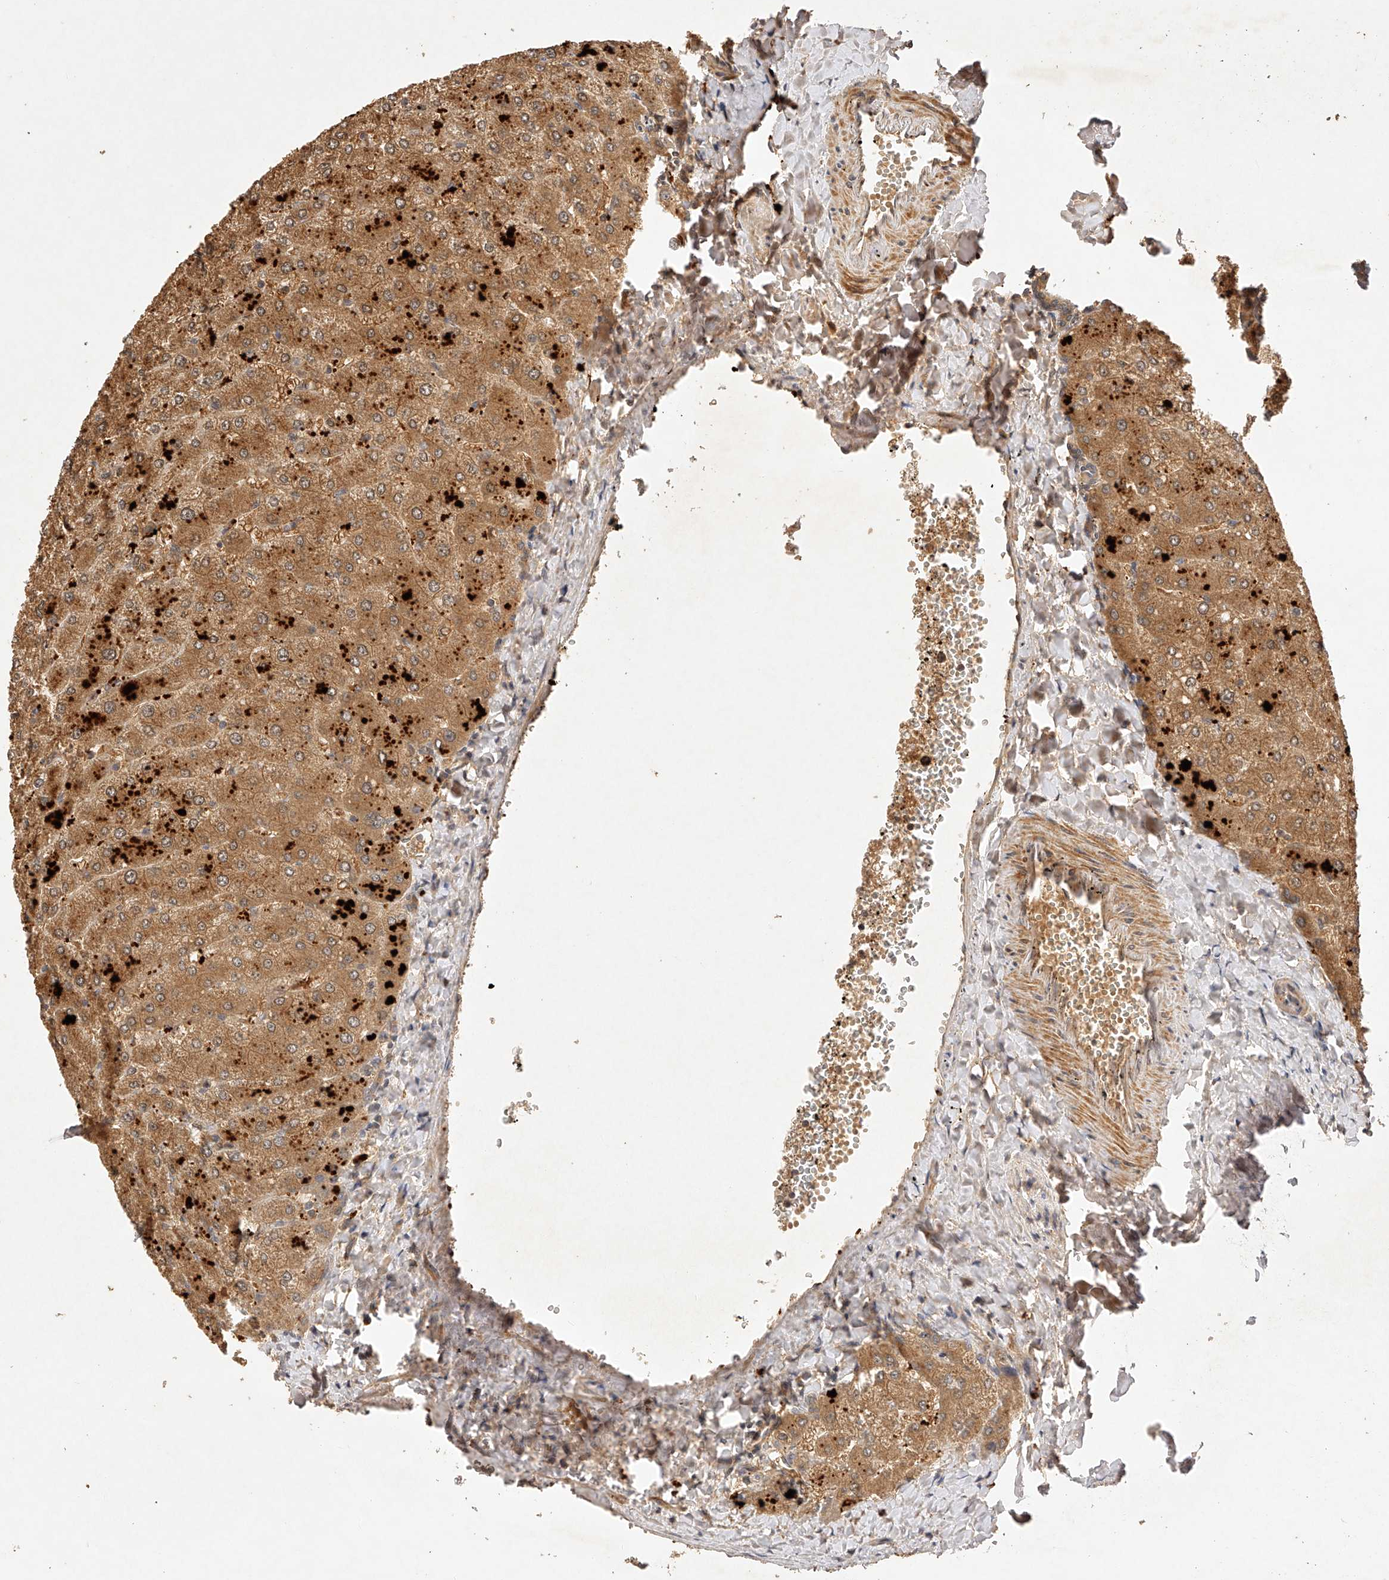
{"staining": {"intensity": "weak", "quantity": "25%-75%", "location": "cytoplasmic/membranous"}, "tissue": "liver", "cell_type": "Cholangiocytes", "image_type": "normal", "snomed": [{"axis": "morphology", "description": "Normal tissue, NOS"}, {"axis": "topography", "description": "Liver"}], "caption": "Protein analysis of normal liver displays weak cytoplasmic/membranous staining in approximately 25%-75% of cholangiocytes. Nuclei are stained in blue.", "gene": "NSMAF", "patient": {"sex": "male", "age": 55}}